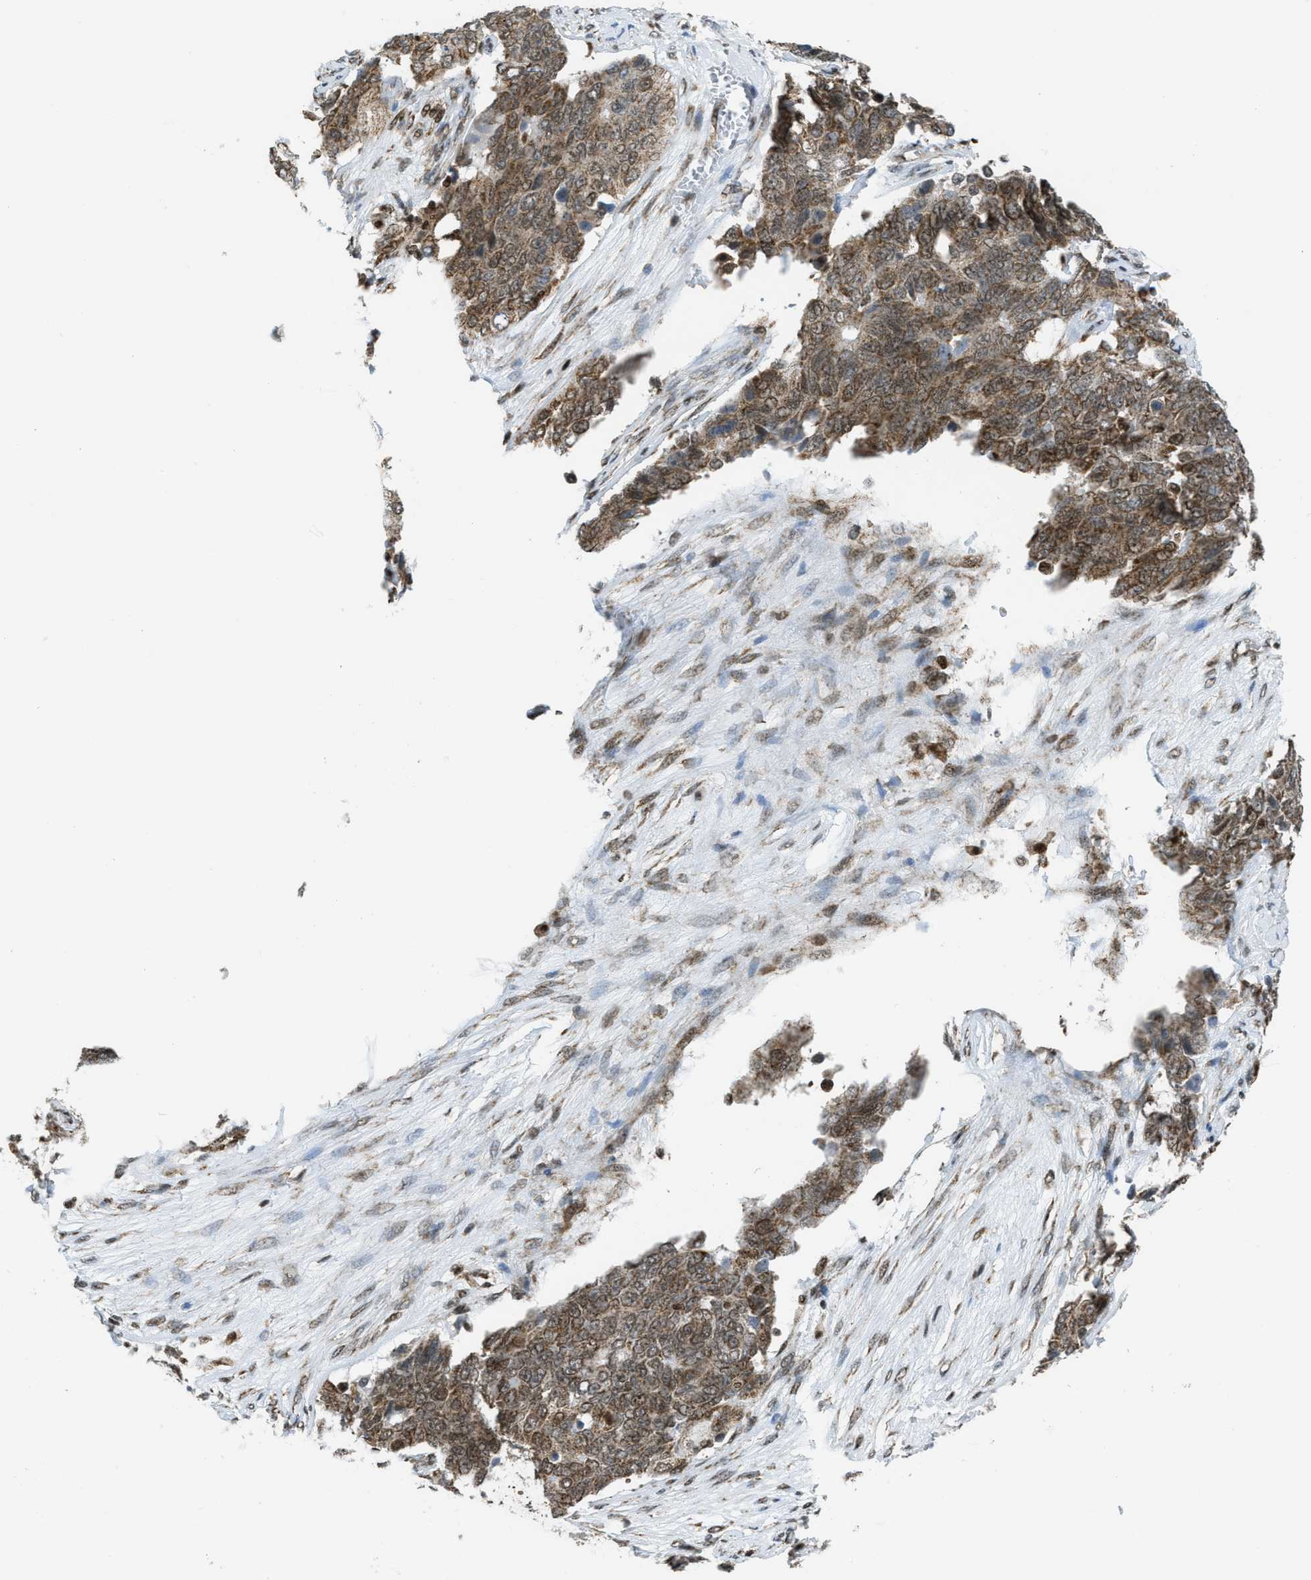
{"staining": {"intensity": "weak", "quantity": ">75%", "location": "cytoplasmic/membranous"}, "tissue": "ovarian cancer", "cell_type": "Tumor cells", "image_type": "cancer", "snomed": [{"axis": "morphology", "description": "Carcinoma, endometroid"}, {"axis": "topography", "description": "Ovary"}], "caption": "Protein analysis of ovarian endometroid carcinoma tissue displays weak cytoplasmic/membranous positivity in approximately >75% of tumor cells.", "gene": "TNPO1", "patient": {"sex": "female", "age": 51}}